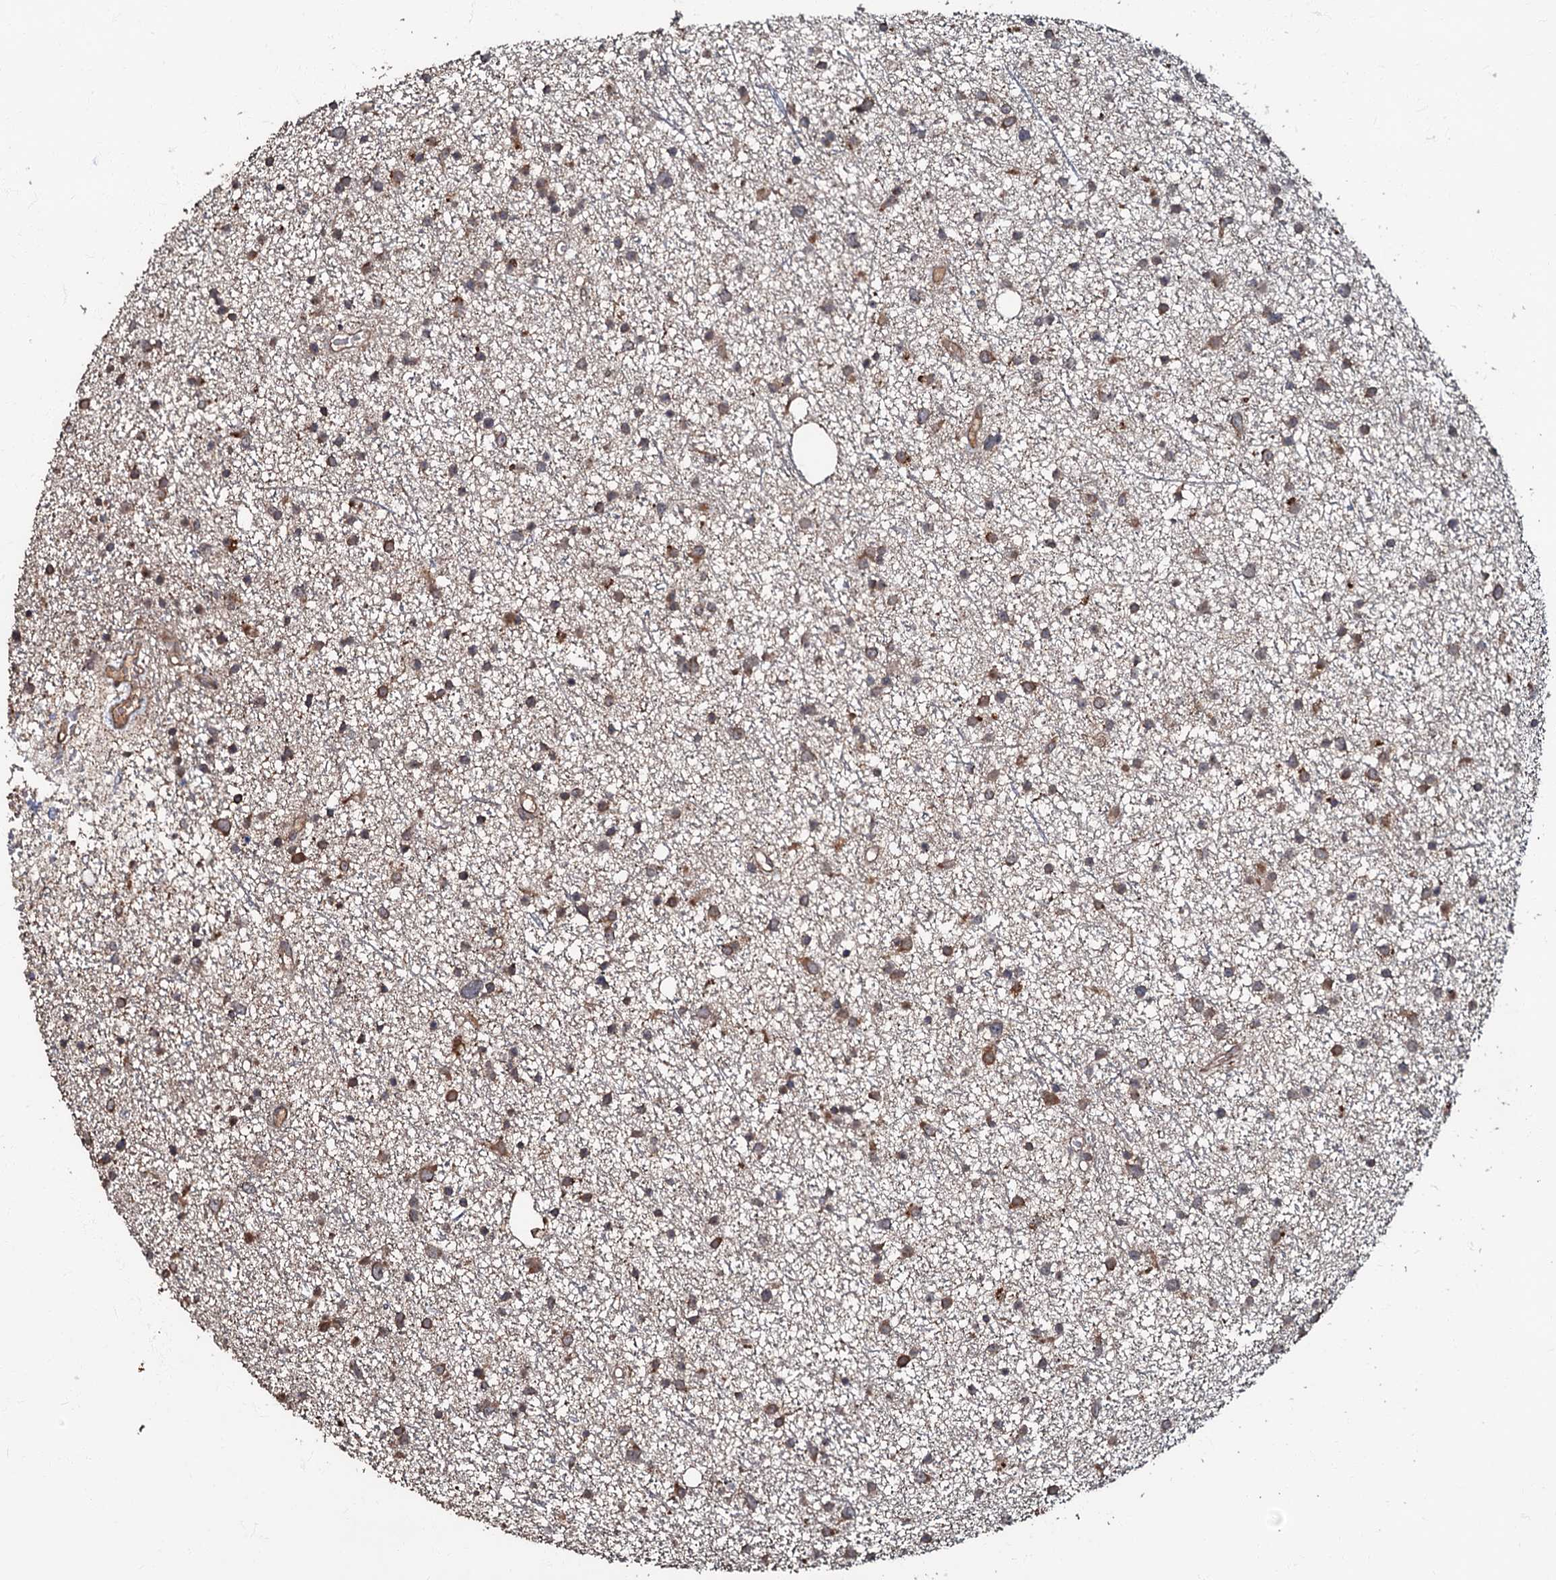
{"staining": {"intensity": "moderate", "quantity": "25%-75%", "location": "cytoplasmic/membranous"}, "tissue": "glioma", "cell_type": "Tumor cells", "image_type": "cancer", "snomed": [{"axis": "morphology", "description": "Glioma, malignant, Low grade"}, {"axis": "topography", "description": "Cerebral cortex"}], "caption": "This image demonstrates malignant glioma (low-grade) stained with IHC to label a protein in brown. The cytoplasmic/membranous of tumor cells show moderate positivity for the protein. Nuclei are counter-stained blue.", "gene": "MANSC4", "patient": {"sex": "female", "age": 39}}